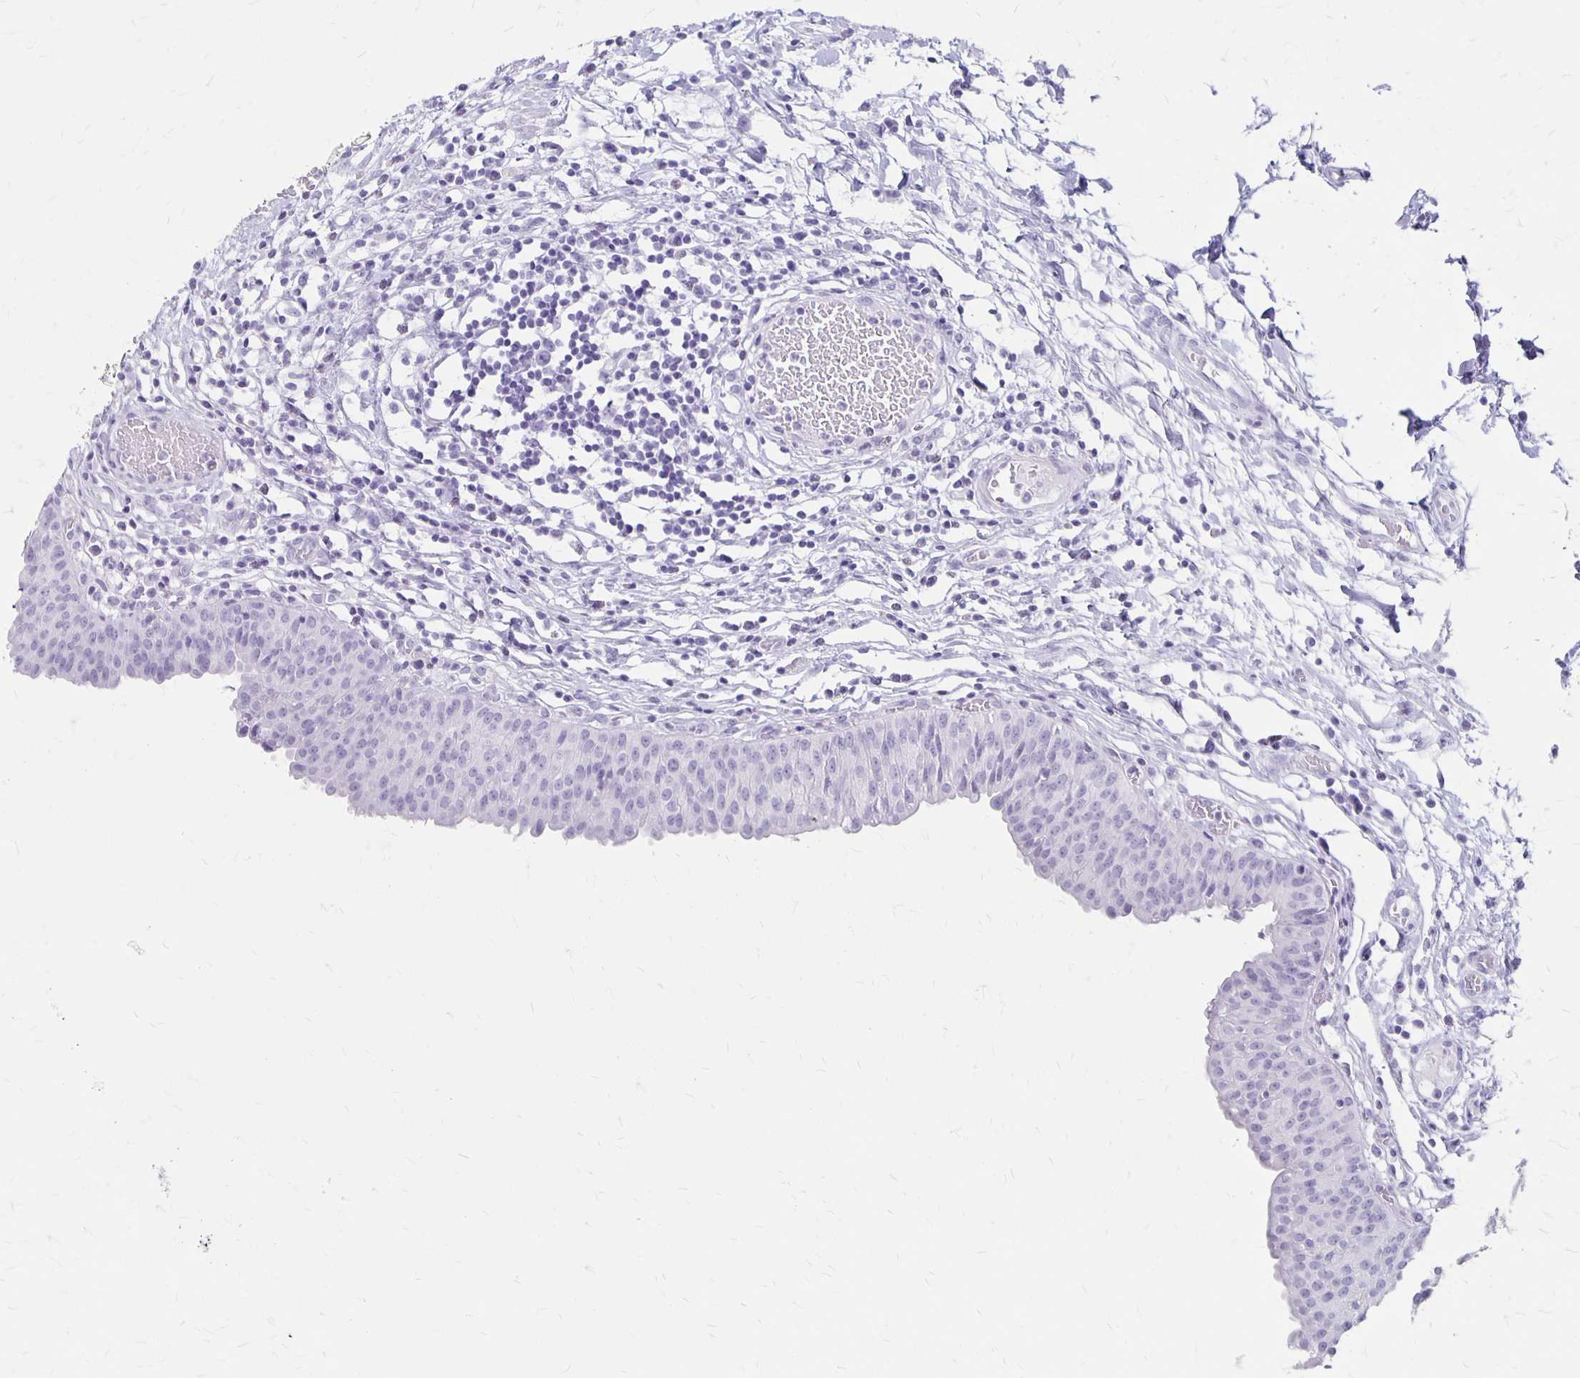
{"staining": {"intensity": "negative", "quantity": "none", "location": "none"}, "tissue": "urinary bladder", "cell_type": "Urothelial cells", "image_type": "normal", "snomed": [{"axis": "morphology", "description": "Normal tissue, NOS"}, {"axis": "topography", "description": "Urinary bladder"}], "caption": "This is a image of IHC staining of unremarkable urinary bladder, which shows no staining in urothelial cells.", "gene": "MAGEC2", "patient": {"sex": "male", "age": 64}}